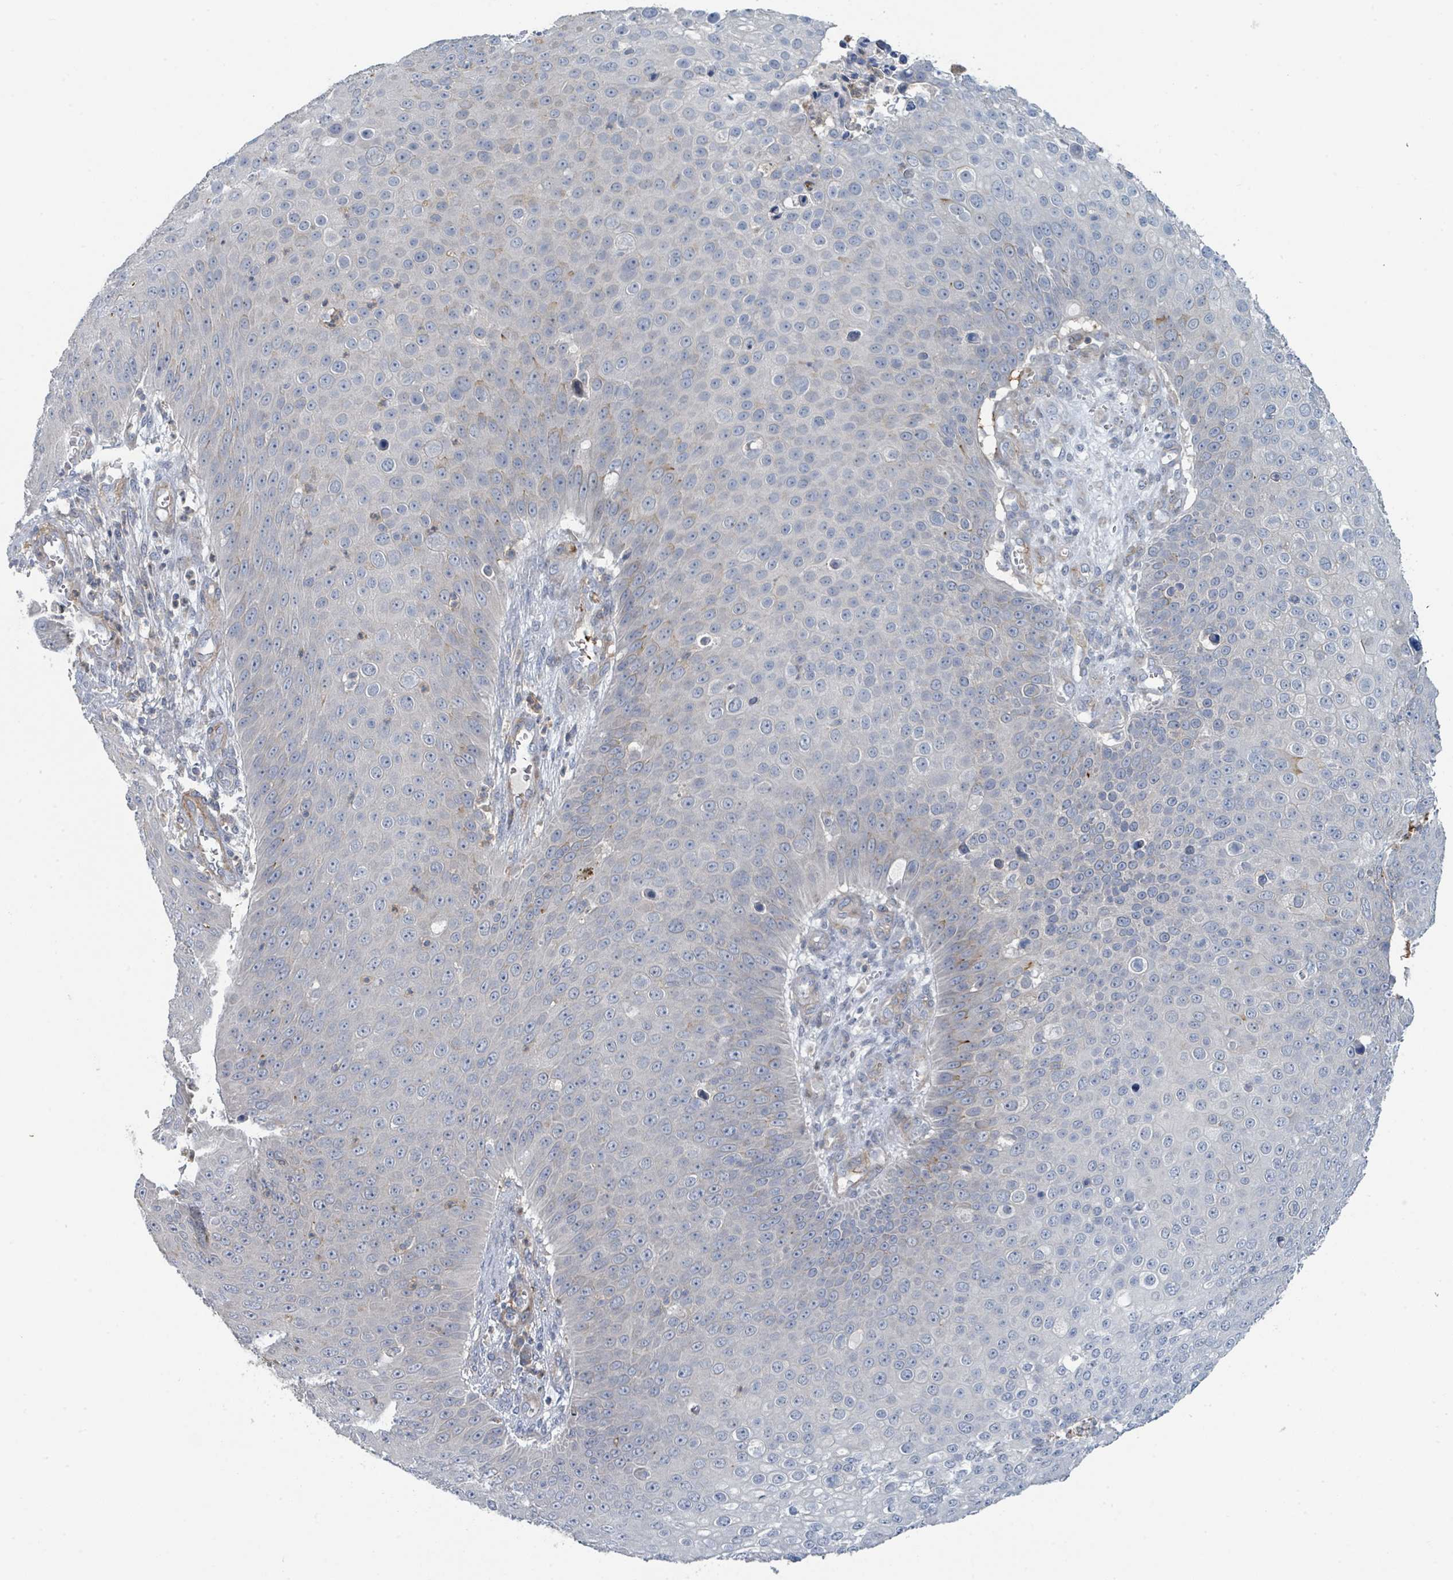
{"staining": {"intensity": "negative", "quantity": "none", "location": "none"}, "tissue": "skin cancer", "cell_type": "Tumor cells", "image_type": "cancer", "snomed": [{"axis": "morphology", "description": "Squamous cell carcinoma, NOS"}, {"axis": "topography", "description": "Skin"}], "caption": "IHC of skin cancer reveals no staining in tumor cells.", "gene": "LRRC42", "patient": {"sex": "male", "age": 71}}